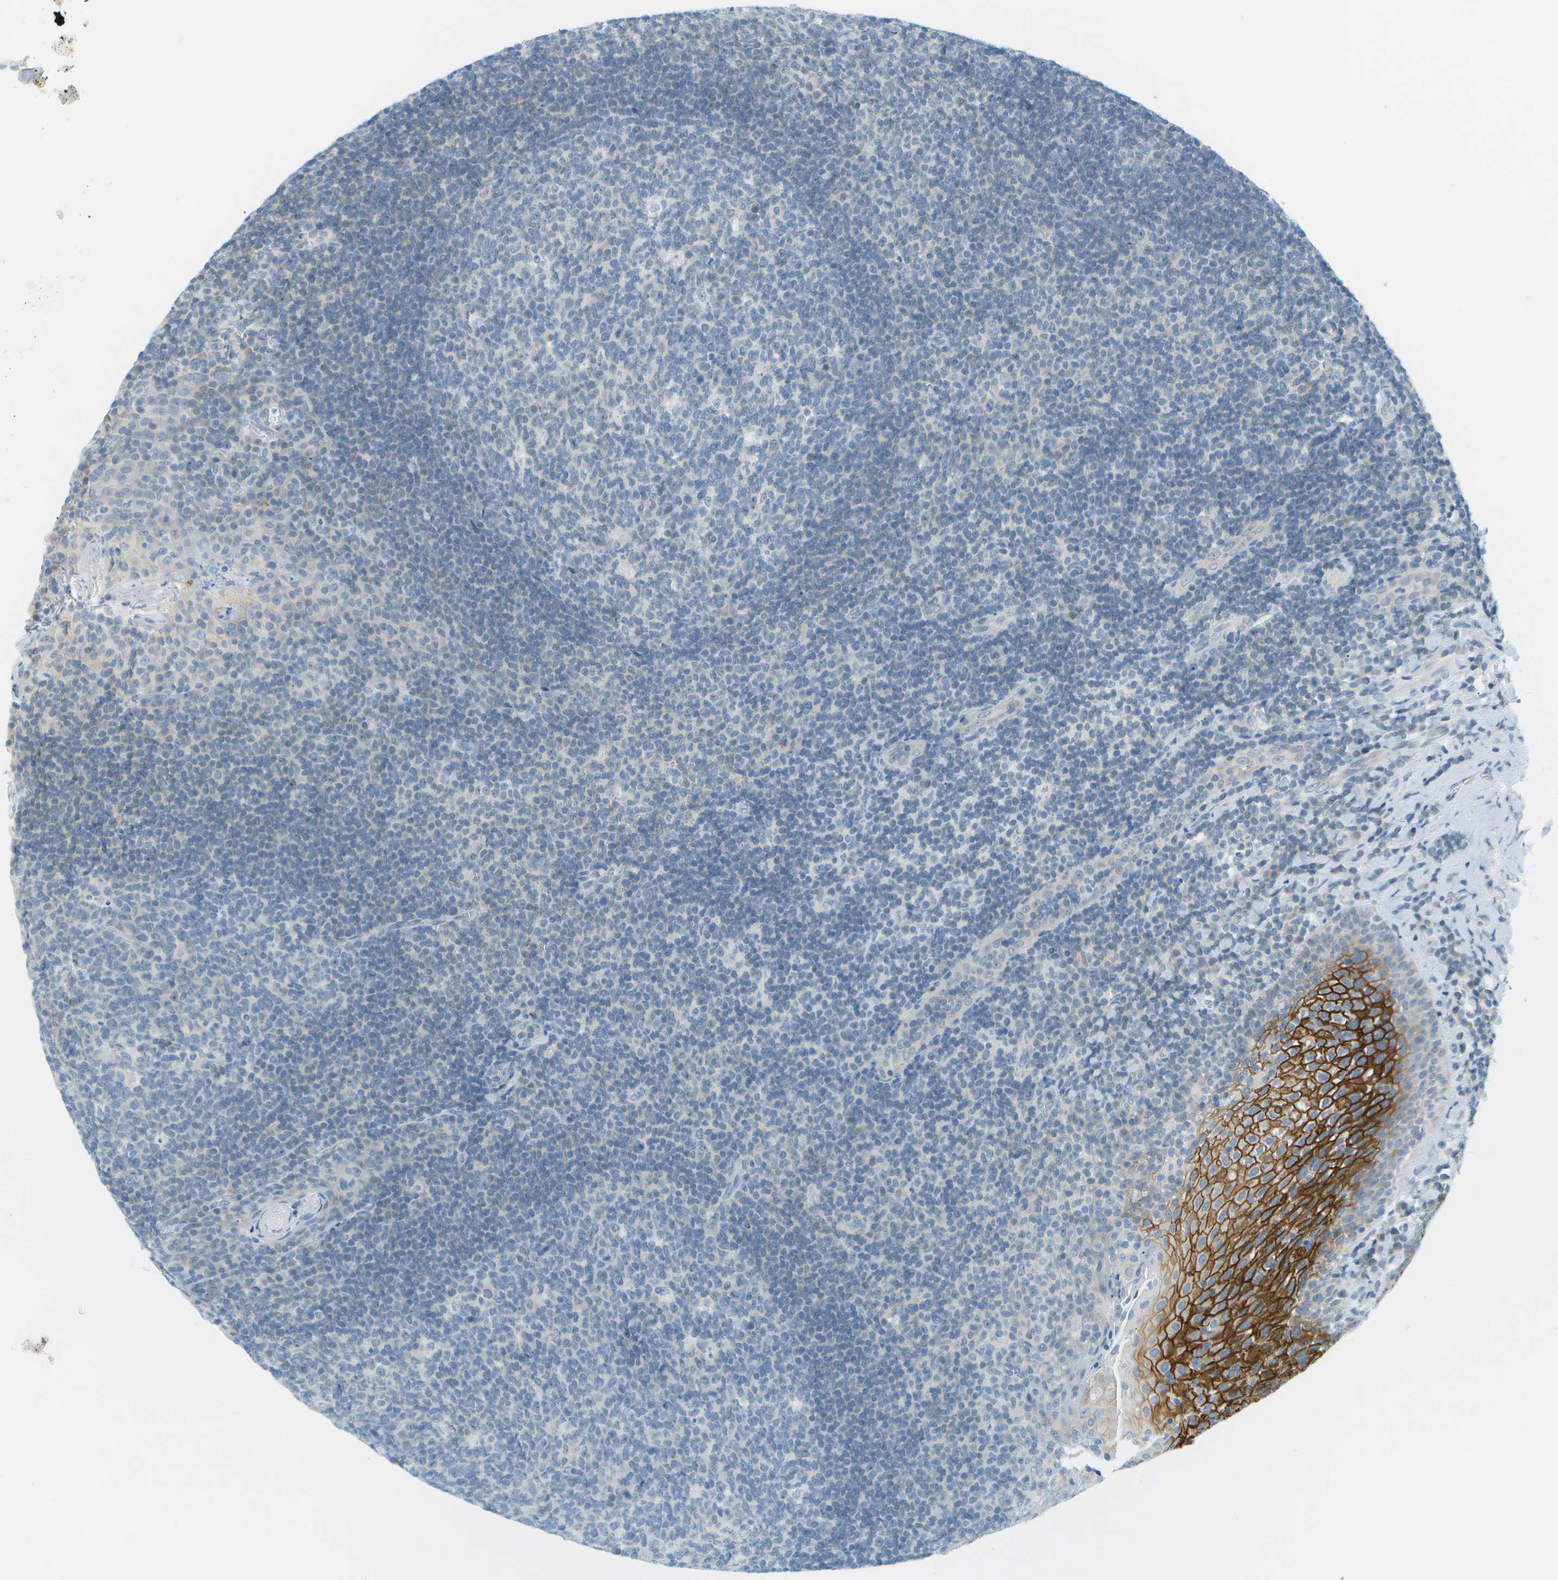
{"staining": {"intensity": "negative", "quantity": "none", "location": "none"}, "tissue": "tonsil", "cell_type": "Germinal center cells", "image_type": "normal", "snomed": [{"axis": "morphology", "description": "Normal tissue, NOS"}, {"axis": "topography", "description": "Tonsil"}], "caption": "Human tonsil stained for a protein using IHC demonstrates no positivity in germinal center cells.", "gene": "SMYD5", "patient": {"sex": "male", "age": 17}}